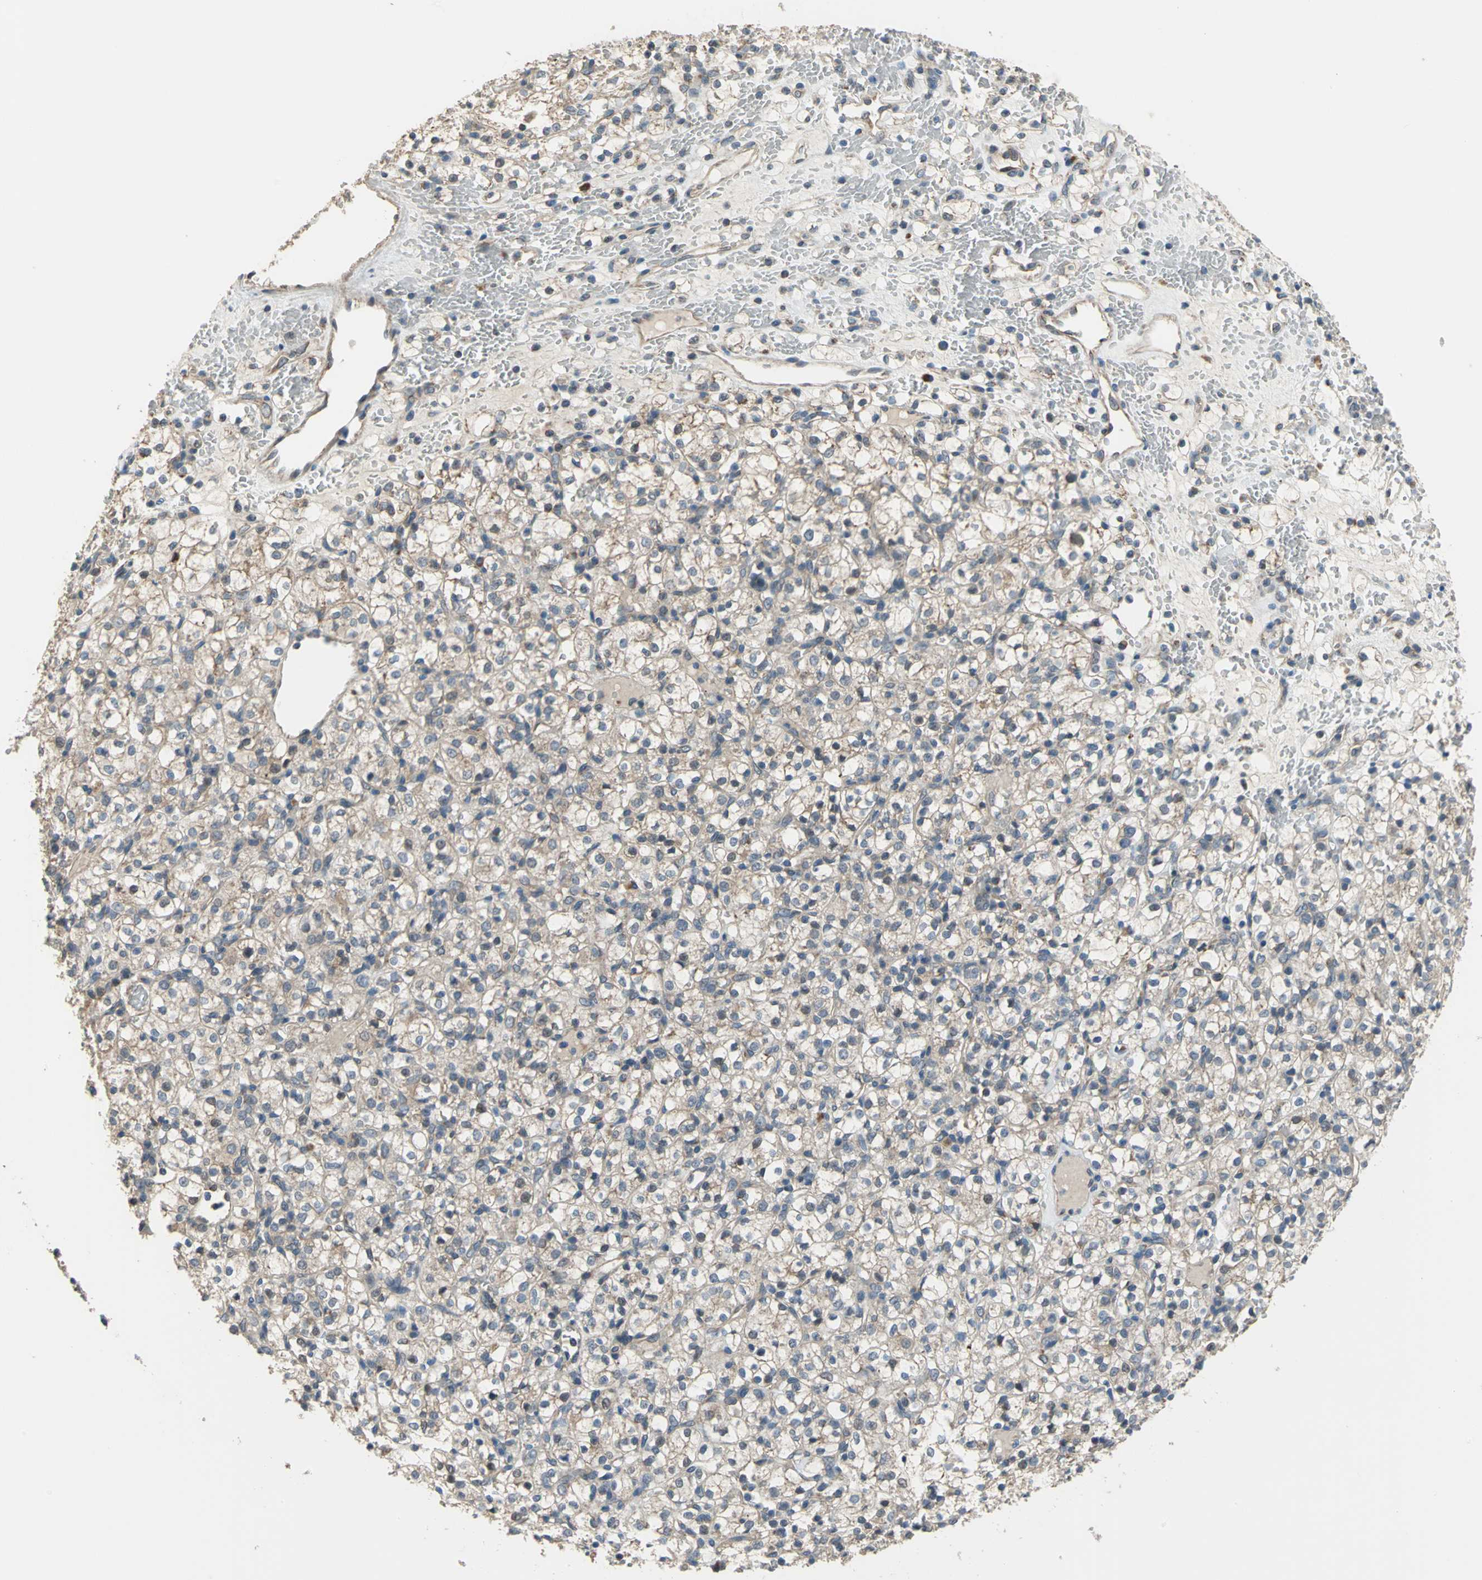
{"staining": {"intensity": "weak", "quantity": ">75%", "location": "cytoplasmic/membranous"}, "tissue": "renal cancer", "cell_type": "Tumor cells", "image_type": "cancer", "snomed": [{"axis": "morphology", "description": "Adenocarcinoma, NOS"}, {"axis": "topography", "description": "Kidney"}], "caption": "A histopathology image showing weak cytoplasmic/membranous positivity in about >75% of tumor cells in renal cancer, as visualized by brown immunohistochemical staining.", "gene": "TRAK1", "patient": {"sex": "female", "age": 60}}